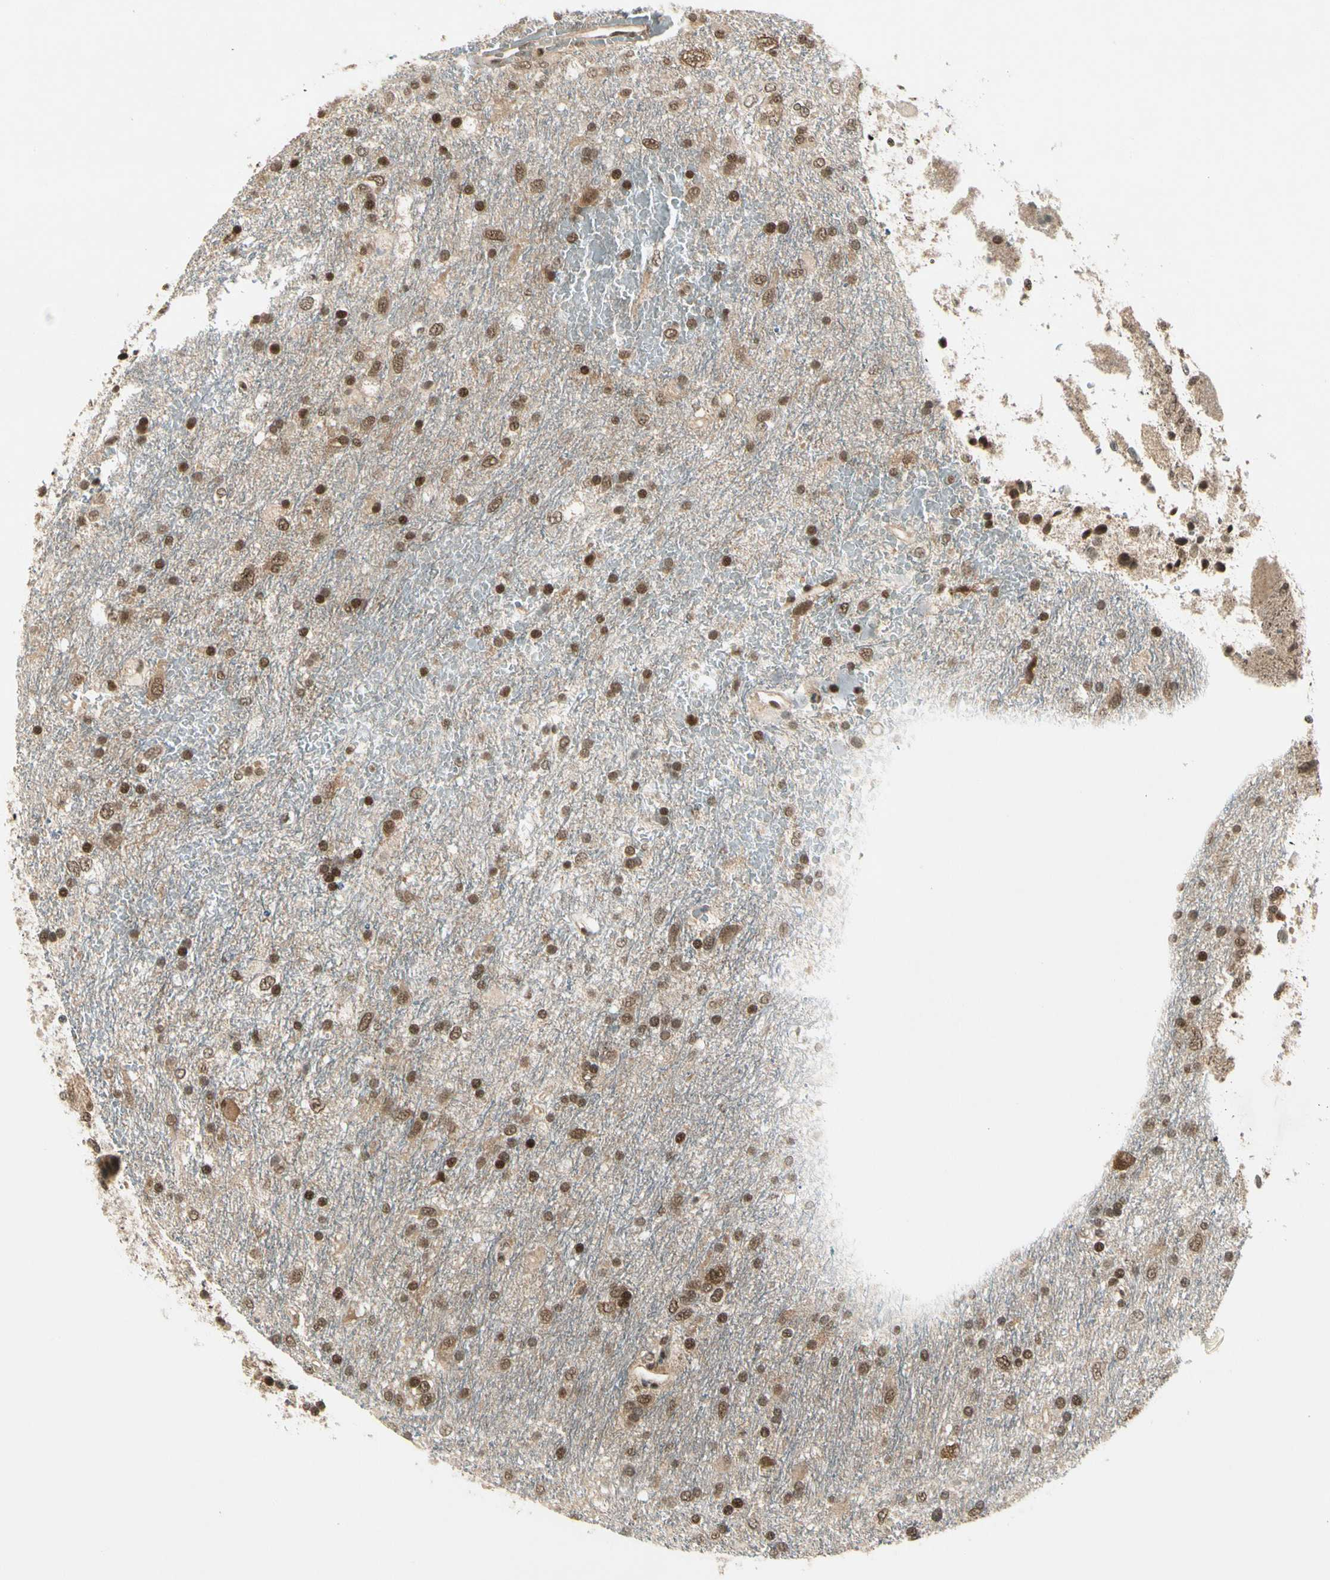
{"staining": {"intensity": "moderate", "quantity": ">75%", "location": "cytoplasmic/membranous,nuclear"}, "tissue": "glioma", "cell_type": "Tumor cells", "image_type": "cancer", "snomed": [{"axis": "morphology", "description": "Glioma, malignant, Low grade"}, {"axis": "topography", "description": "Brain"}], "caption": "Tumor cells show medium levels of moderate cytoplasmic/membranous and nuclear positivity in about >75% of cells in human glioma.", "gene": "SMN2", "patient": {"sex": "male", "age": 77}}